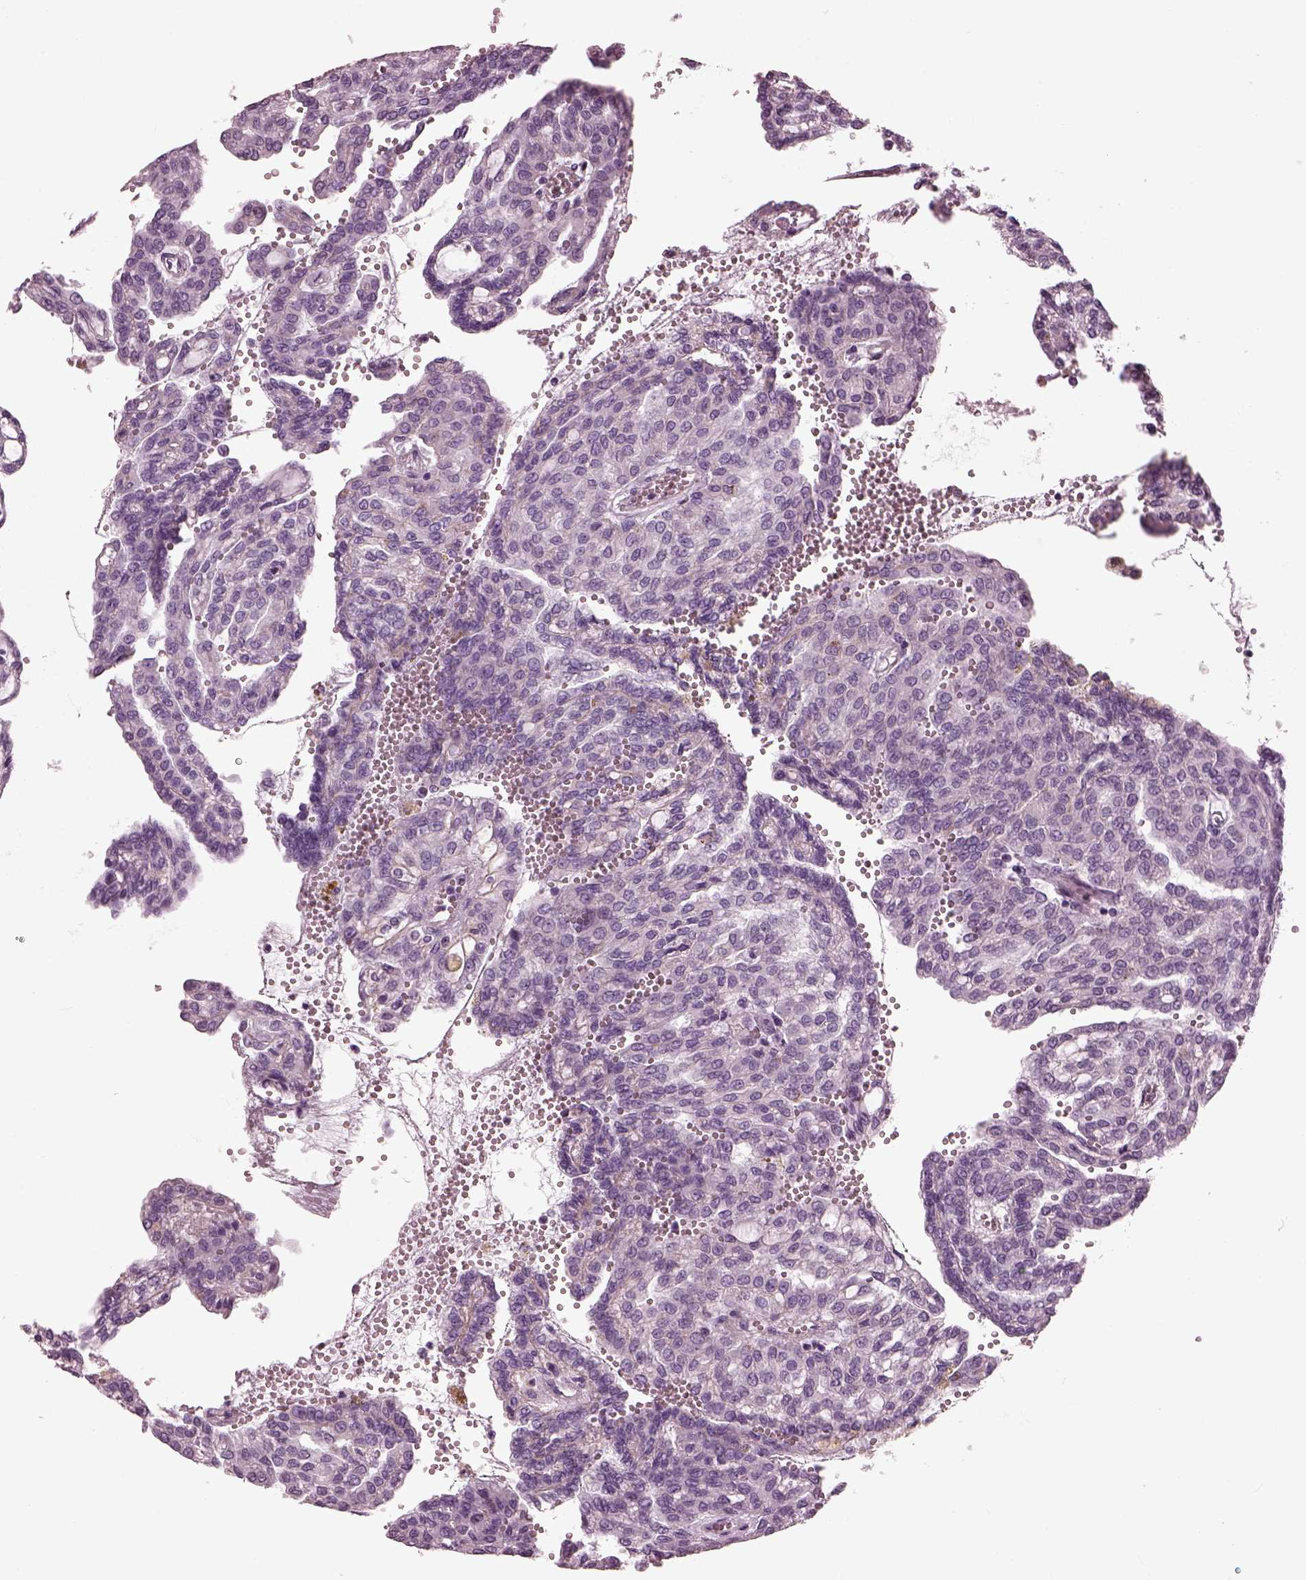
{"staining": {"intensity": "negative", "quantity": "none", "location": "none"}, "tissue": "renal cancer", "cell_type": "Tumor cells", "image_type": "cancer", "snomed": [{"axis": "morphology", "description": "Adenocarcinoma, NOS"}, {"axis": "topography", "description": "Kidney"}], "caption": "DAB (3,3'-diaminobenzidine) immunohistochemical staining of human adenocarcinoma (renal) exhibits no significant positivity in tumor cells.", "gene": "BFSP1", "patient": {"sex": "male", "age": 63}}